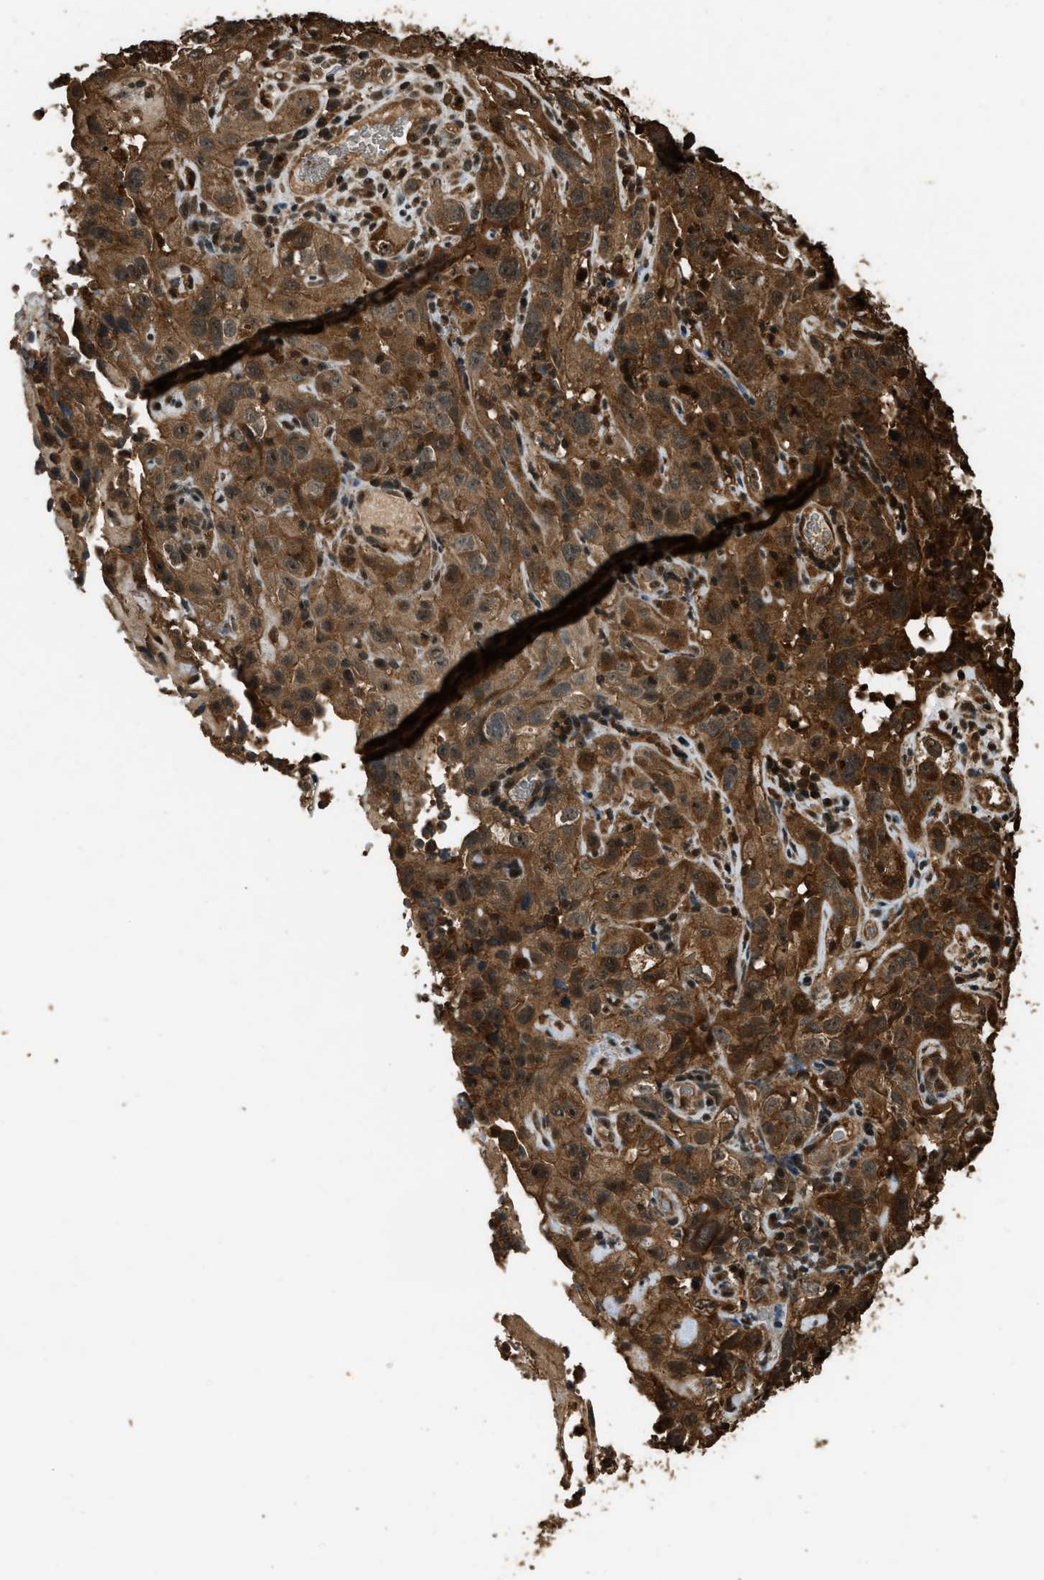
{"staining": {"intensity": "strong", "quantity": ">75%", "location": "cytoplasmic/membranous,nuclear"}, "tissue": "cervical cancer", "cell_type": "Tumor cells", "image_type": "cancer", "snomed": [{"axis": "morphology", "description": "Squamous cell carcinoma, NOS"}, {"axis": "topography", "description": "Cervix"}], "caption": "Cervical cancer (squamous cell carcinoma) stained with DAB IHC displays high levels of strong cytoplasmic/membranous and nuclear expression in approximately >75% of tumor cells.", "gene": "RAP2A", "patient": {"sex": "female", "age": 32}}